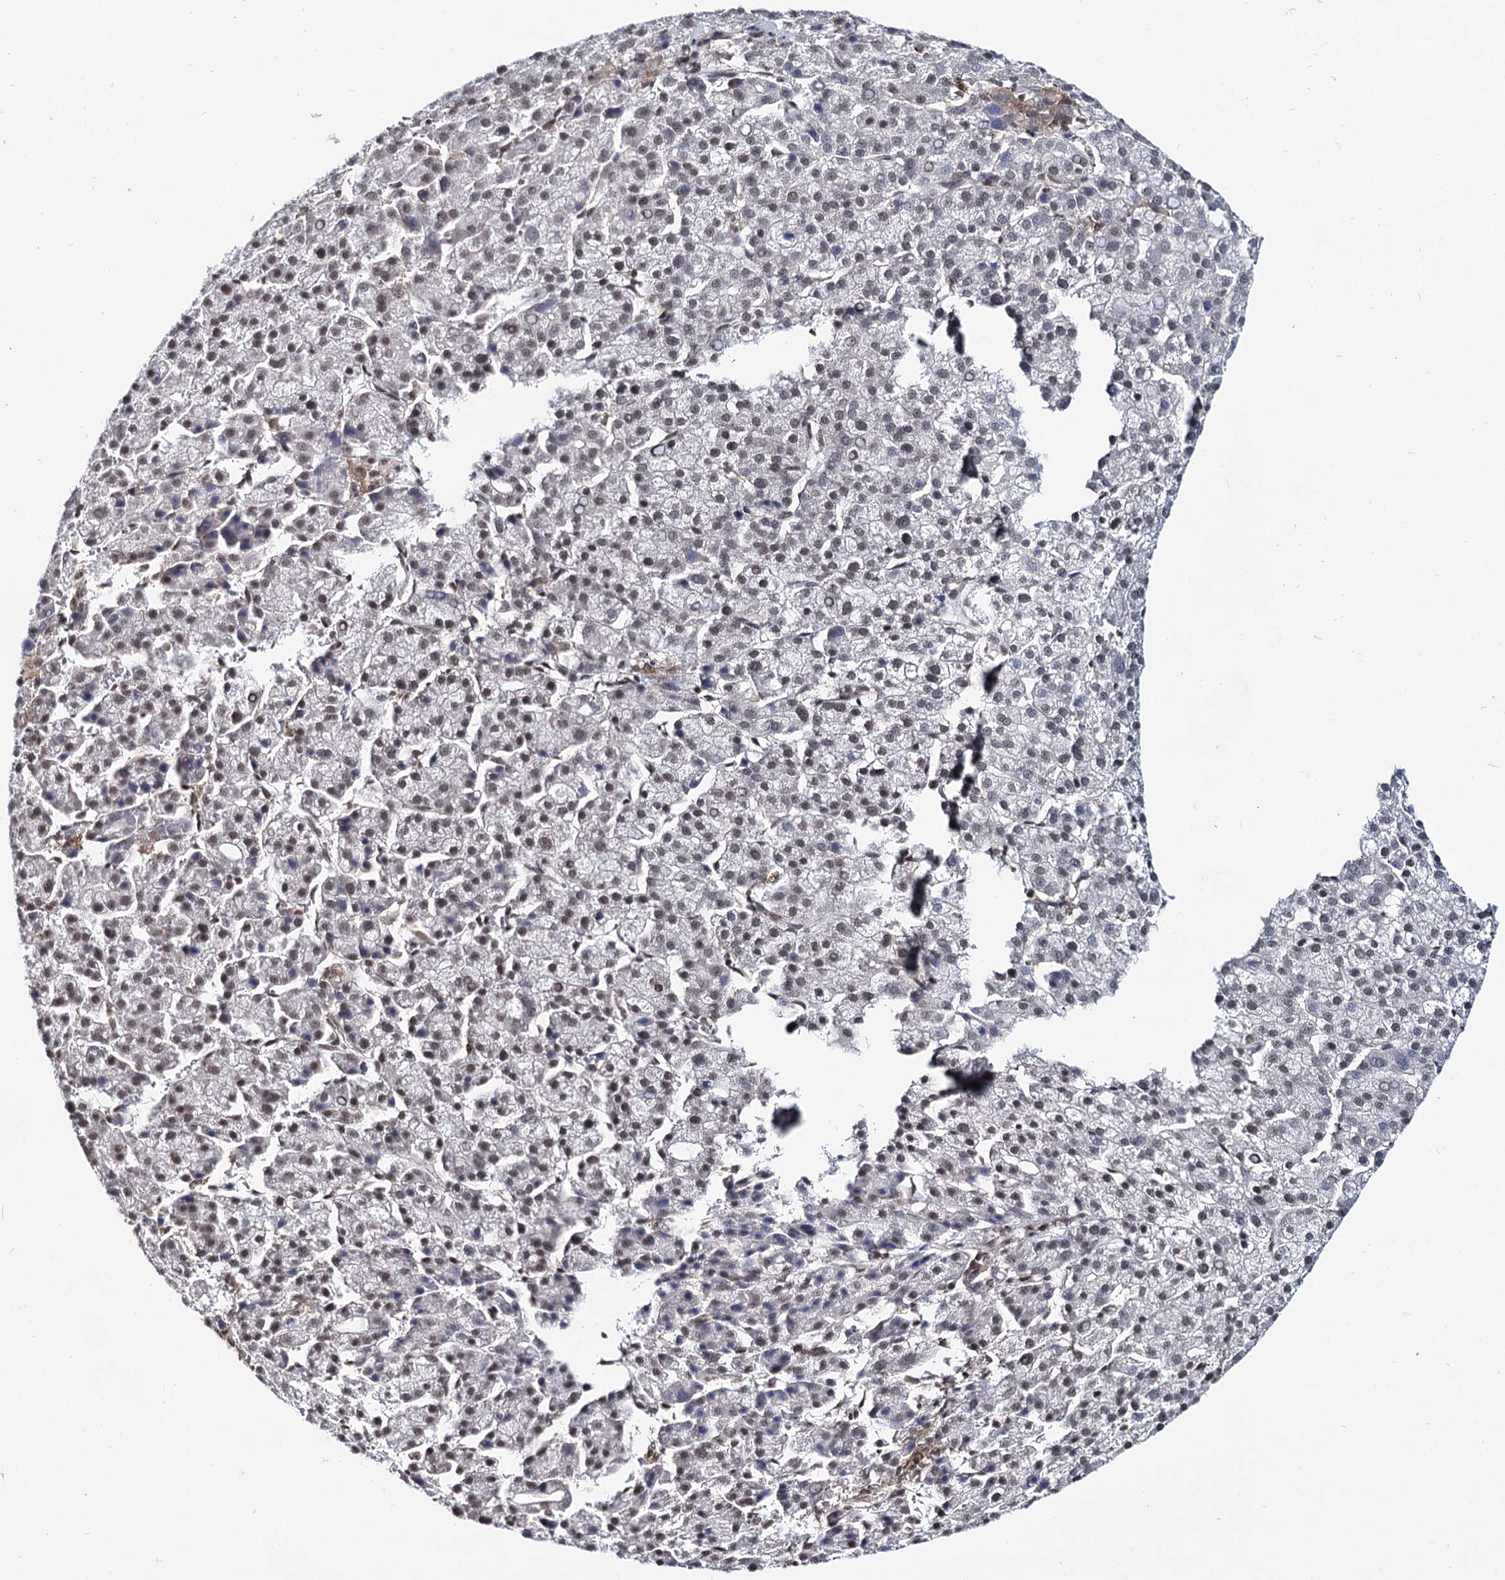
{"staining": {"intensity": "moderate", "quantity": "<25%", "location": "nuclear"}, "tissue": "liver cancer", "cell_type": "Tumor cells", "image_type": "cancer", "snomed": [{"axis": "morphology", "description": "Carcinoma, Hepatocellular, NOS"}, {"axis": "topography", "description": "Liver"}], "caption": "Tumor cells exhibit low levels of moderate nuclear positivity in approximately <25% of cells in liver cancer (hepatocellular carcinoma).", "gene": "RNF6", "patient": {"sex": "female", "age": 58}}